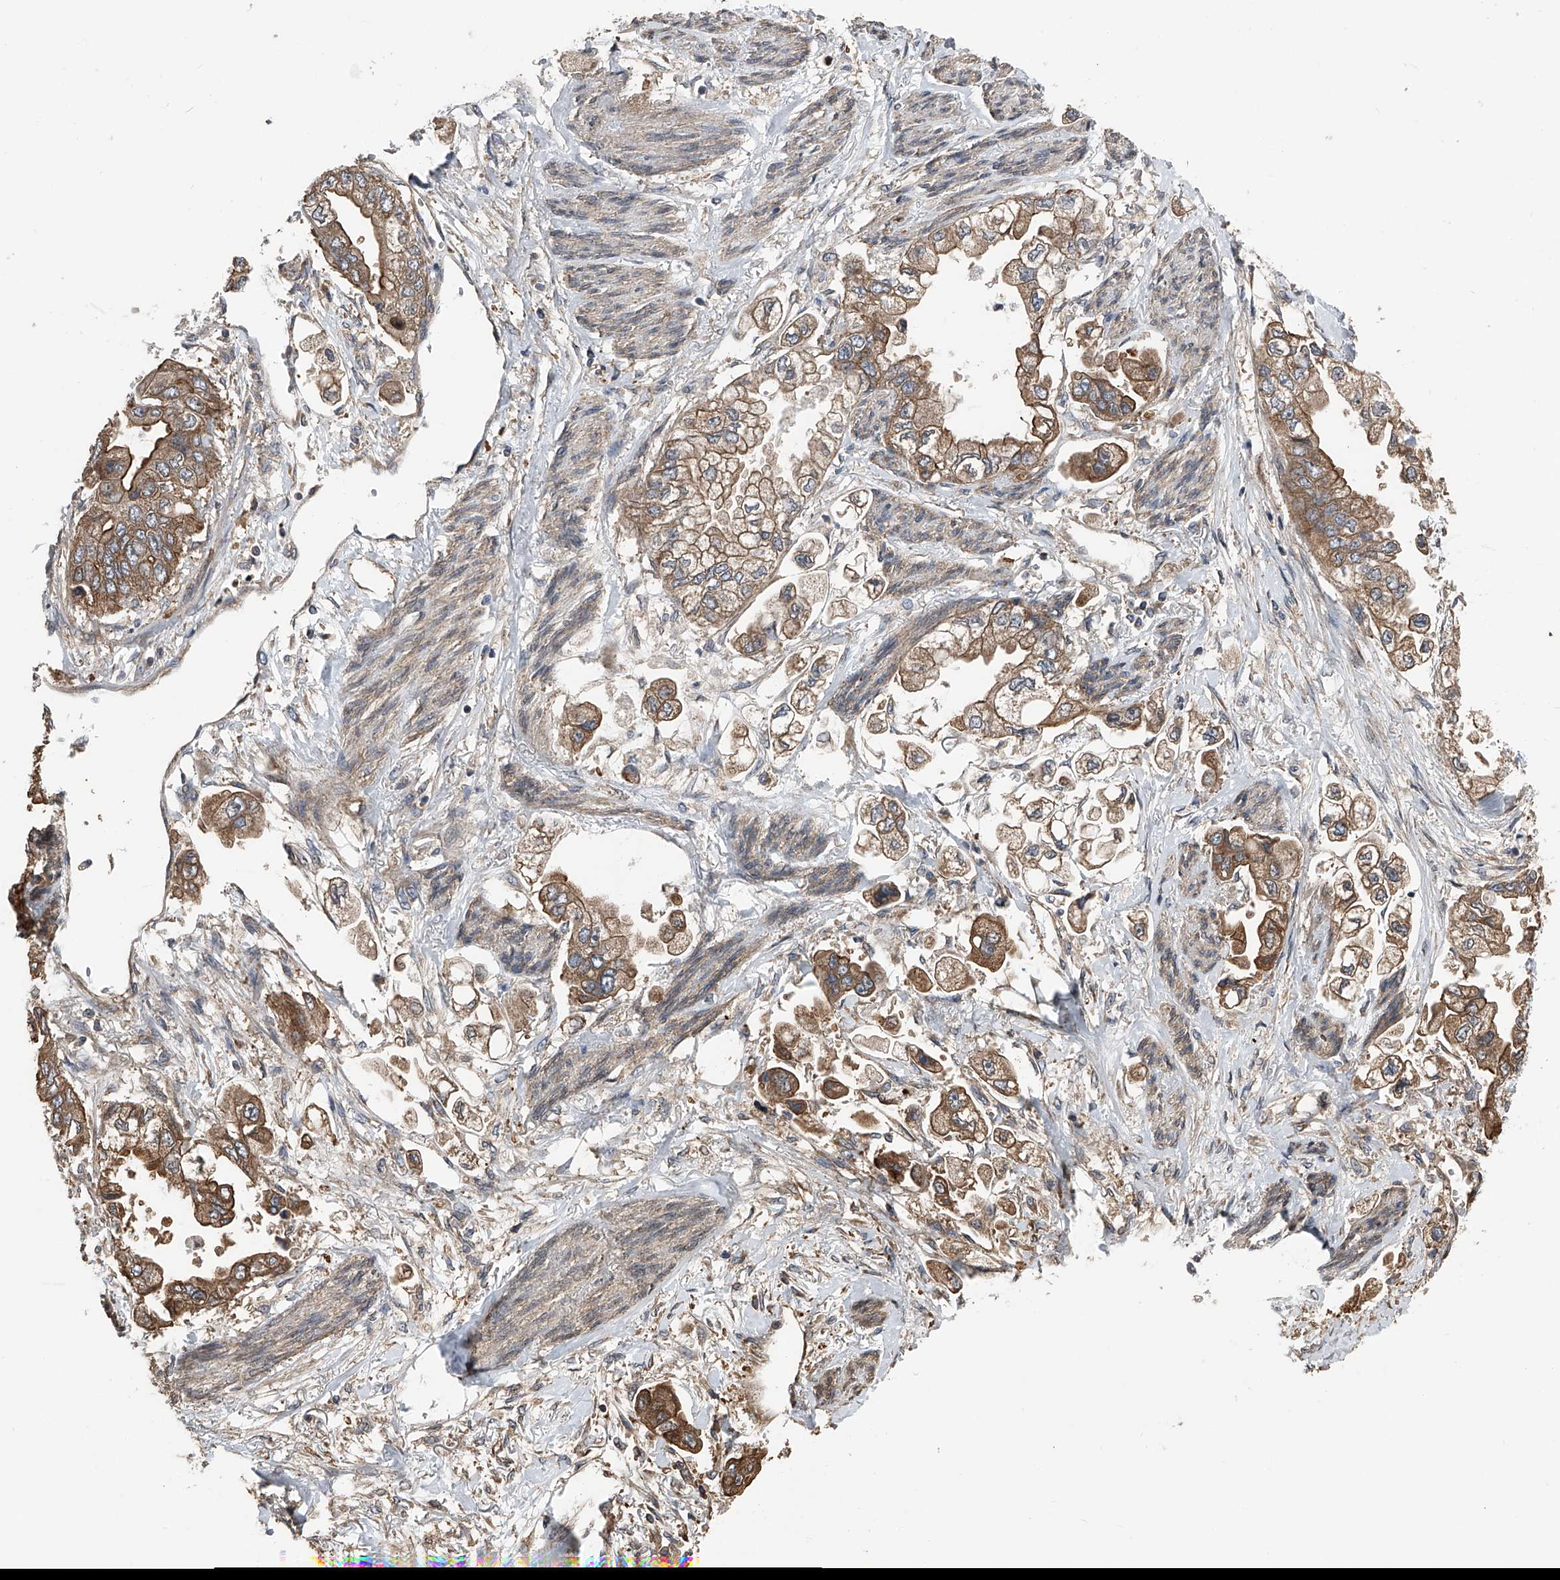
{"staining": {"intensity": "strong", "quantity": ">75%", "location": "cytoplasmic/membranous"}, "tissue": "stomach cancer", "cell_type": "Tumor cells", "image_type": "cancer", "snomed": [{"axis": "morphology", "description": "Adenocarcinoma, NOS"}, {"axis": "topography", "description": "Stomach"}], "caption": "A high-resolution image shows immunohistochemistry (IHC) staining of stomach cancer, which exhibits strong cytoplasmic/membranous positivity in approximately >75% of tumor cells.", "gene": "KCNJ2", "patient": {"sex": "male", "age": 62}}